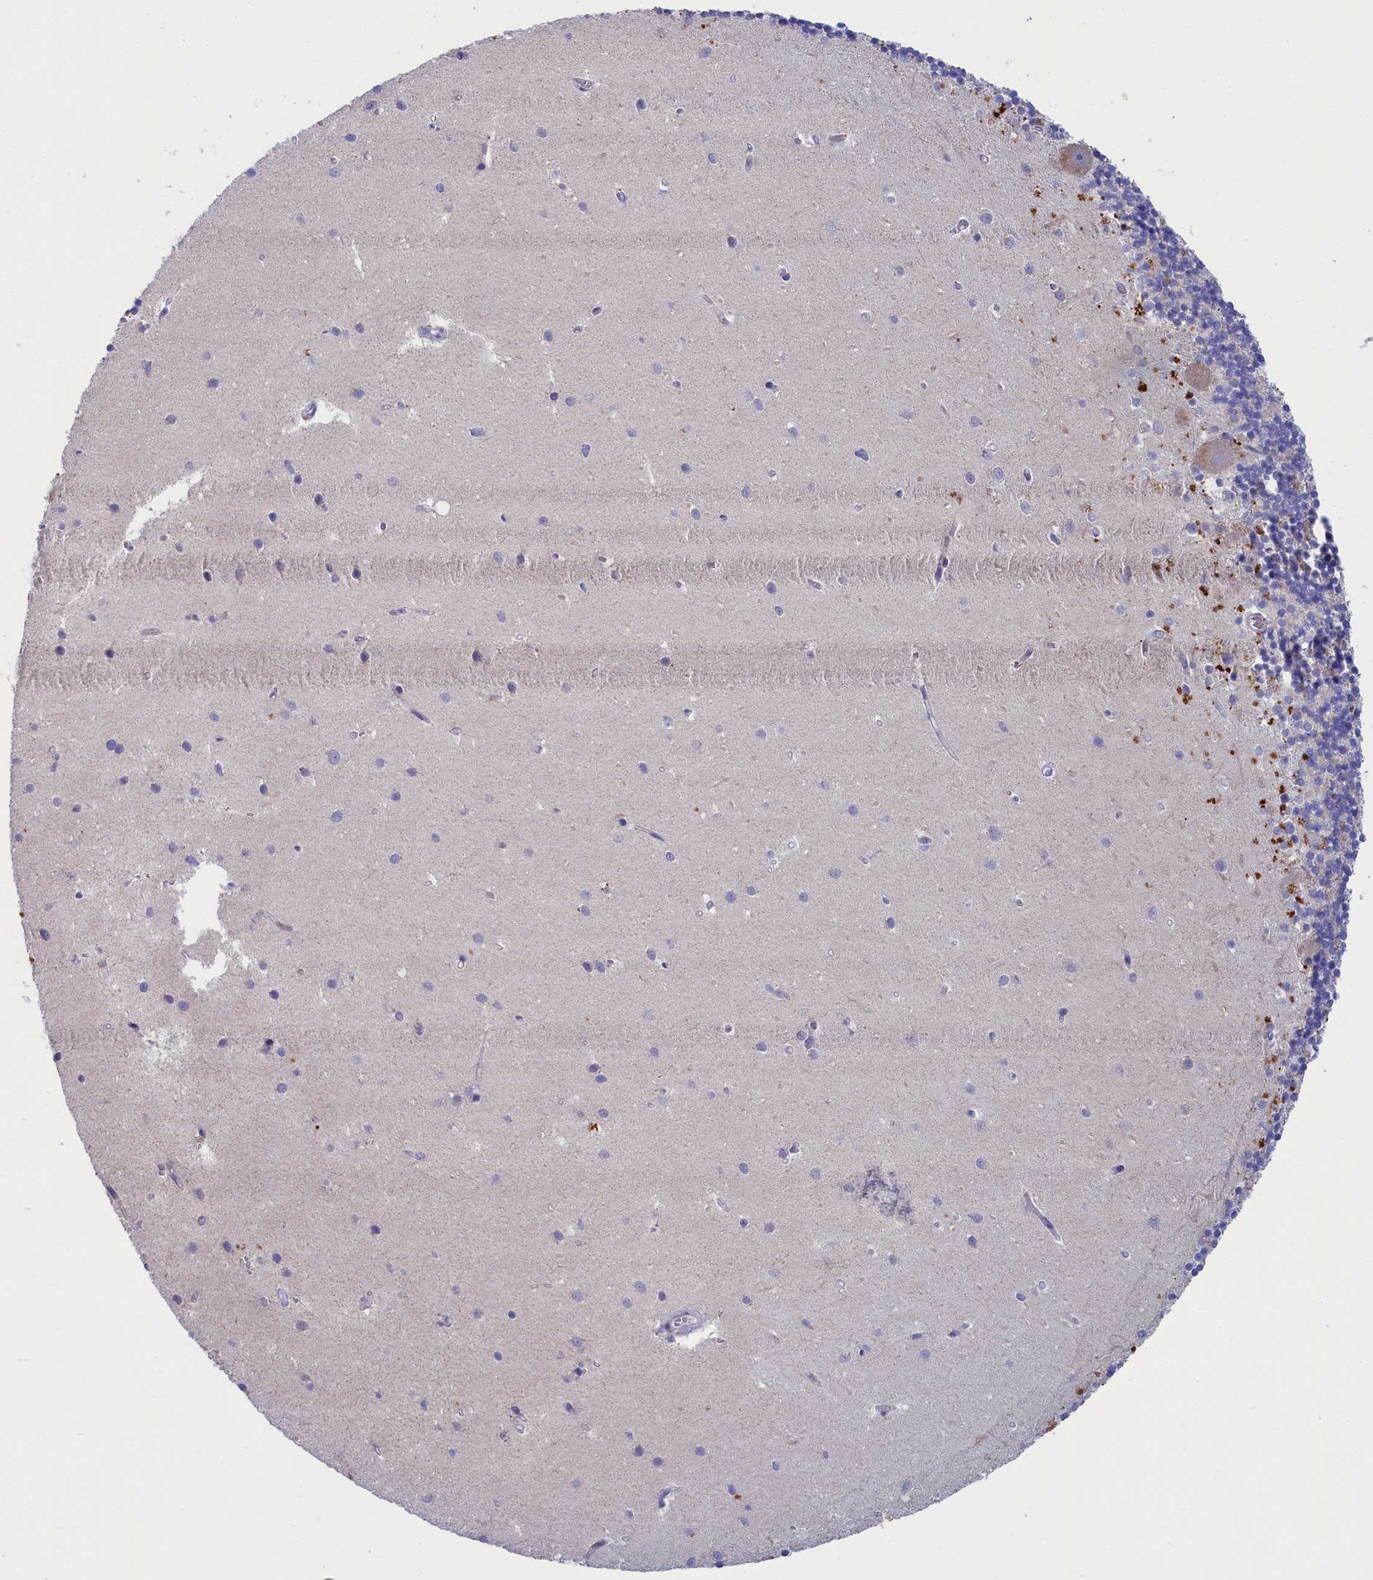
{"staining": {"intensity": "negative", "quantity": "none", "location": "none"}, "tissue": "cerebellum", "cell_type": "Cells in granular layer", "image_type": "normal", "snomed": [{"axis": "morphology", "description": "Normal tissue, NOS"}, {"axis": "topography", "description": "Cerebellum"}], "caption": "High magnification brightfield microscopy of normal cerebellum stained with DAB (3,3'-diaminobenzidine) (brown) and counterstained with hematoxylin (blue): cells in granular layer show no significant expression. The staining is performed using DAB (3,3'-diaminobenzidine) brown chromogen with nuclei counter-stained in using hematoxylin.", "gene": "WDR6", "patient": {"sex": "male", "age": 54}}